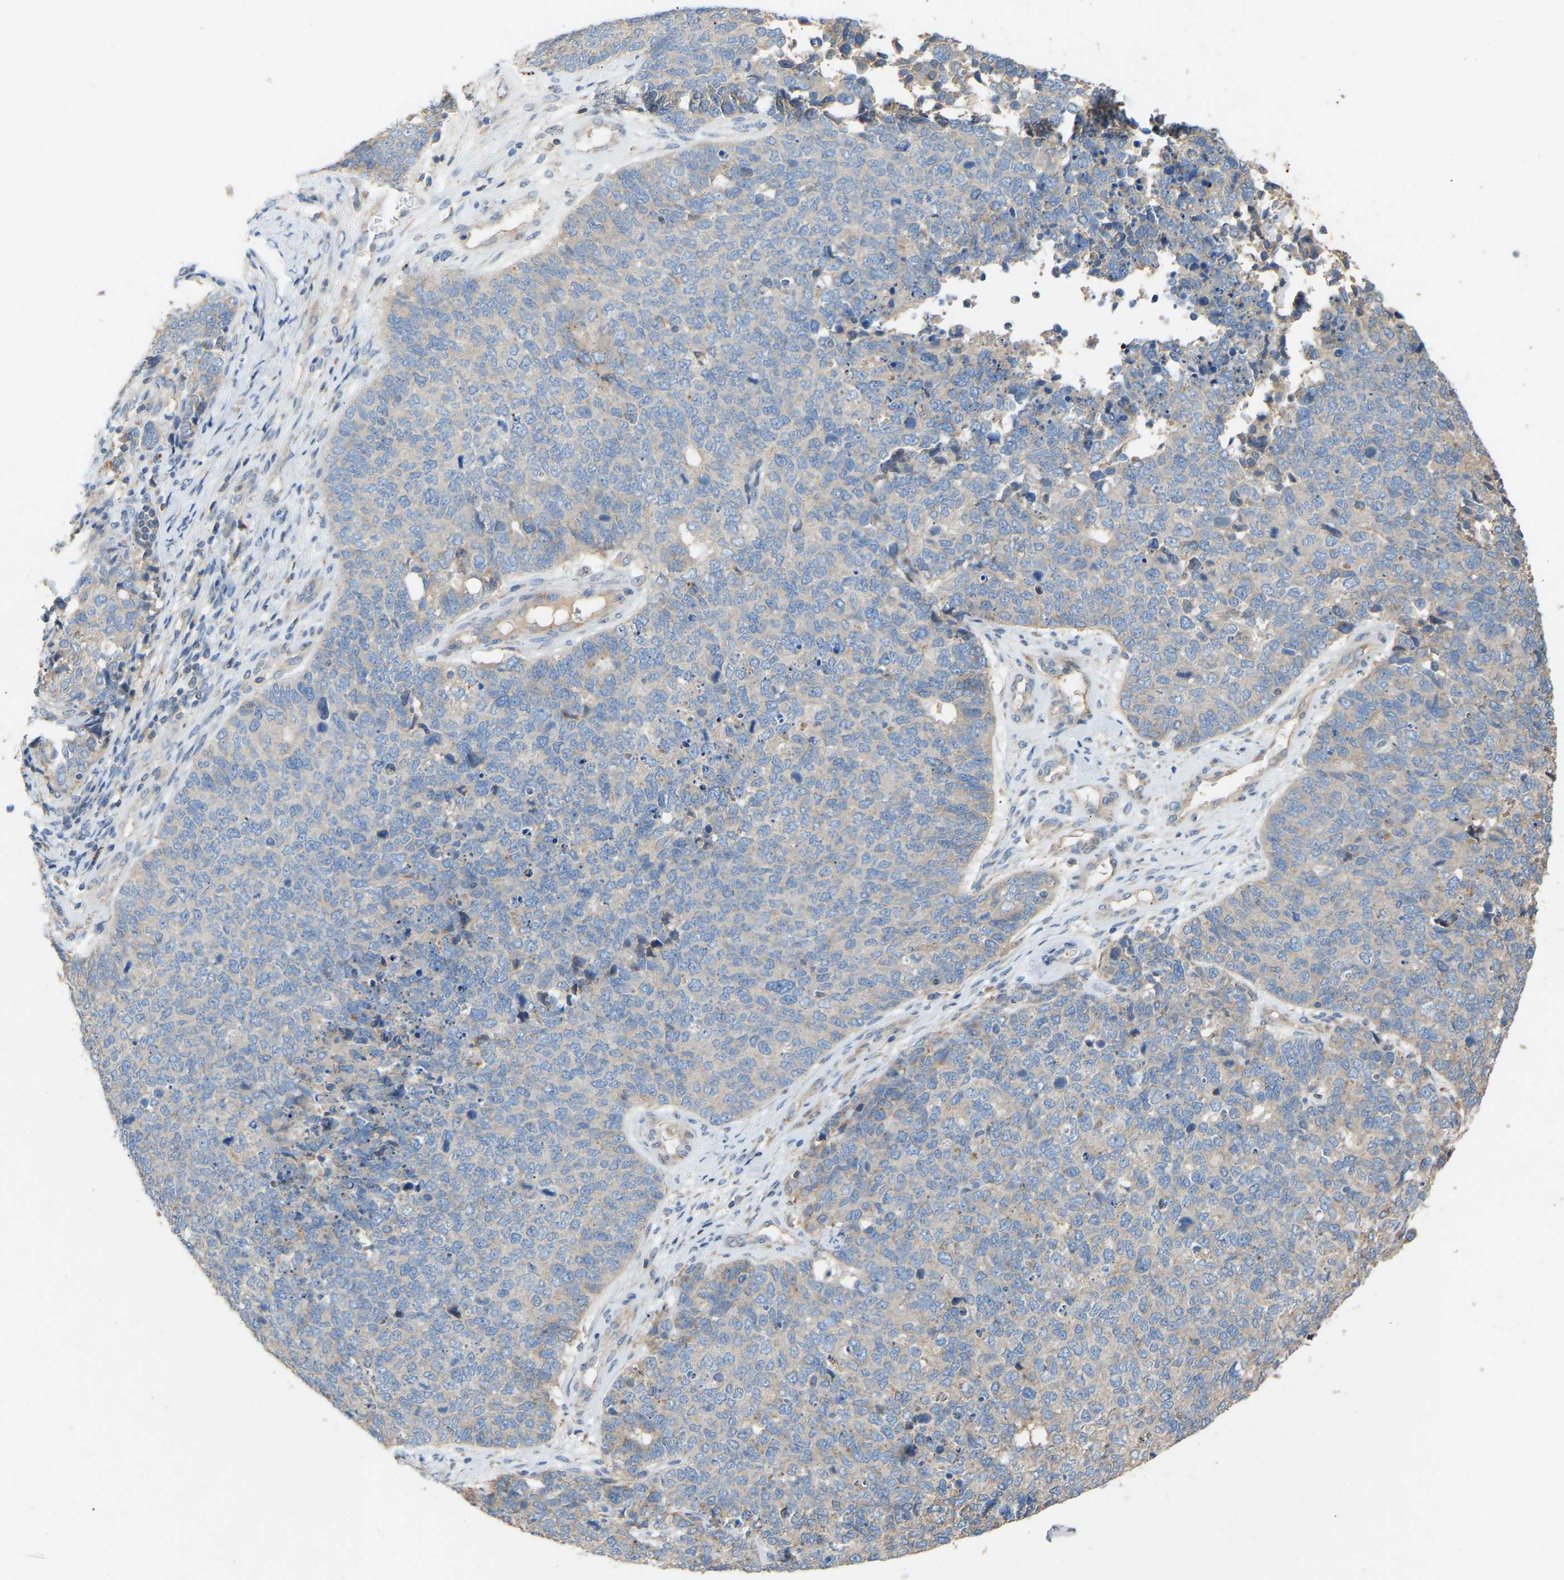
{"staining": {"intensity": "weak", "quantity": "<25%", "location": "cytoplasmic/membranous"}, "tissue": "cervical cancer", "cell_type": "Tumor cells", "image_type": "cancer", "snomed": [{"axis": "morphology", "description": "Squamous cell carcinoma, NOS"}, {"axis": "topography", "description": "Cervix"}], "caption": "IHC micrograph of neoplastic tissue: cervical cancer stained with DAB (3,3'-diaminobenzidine) demonstrates no significant protein expression in tumor cells.", "gene": "RGP1", "patient": {"sex": "female", "age": 63}}